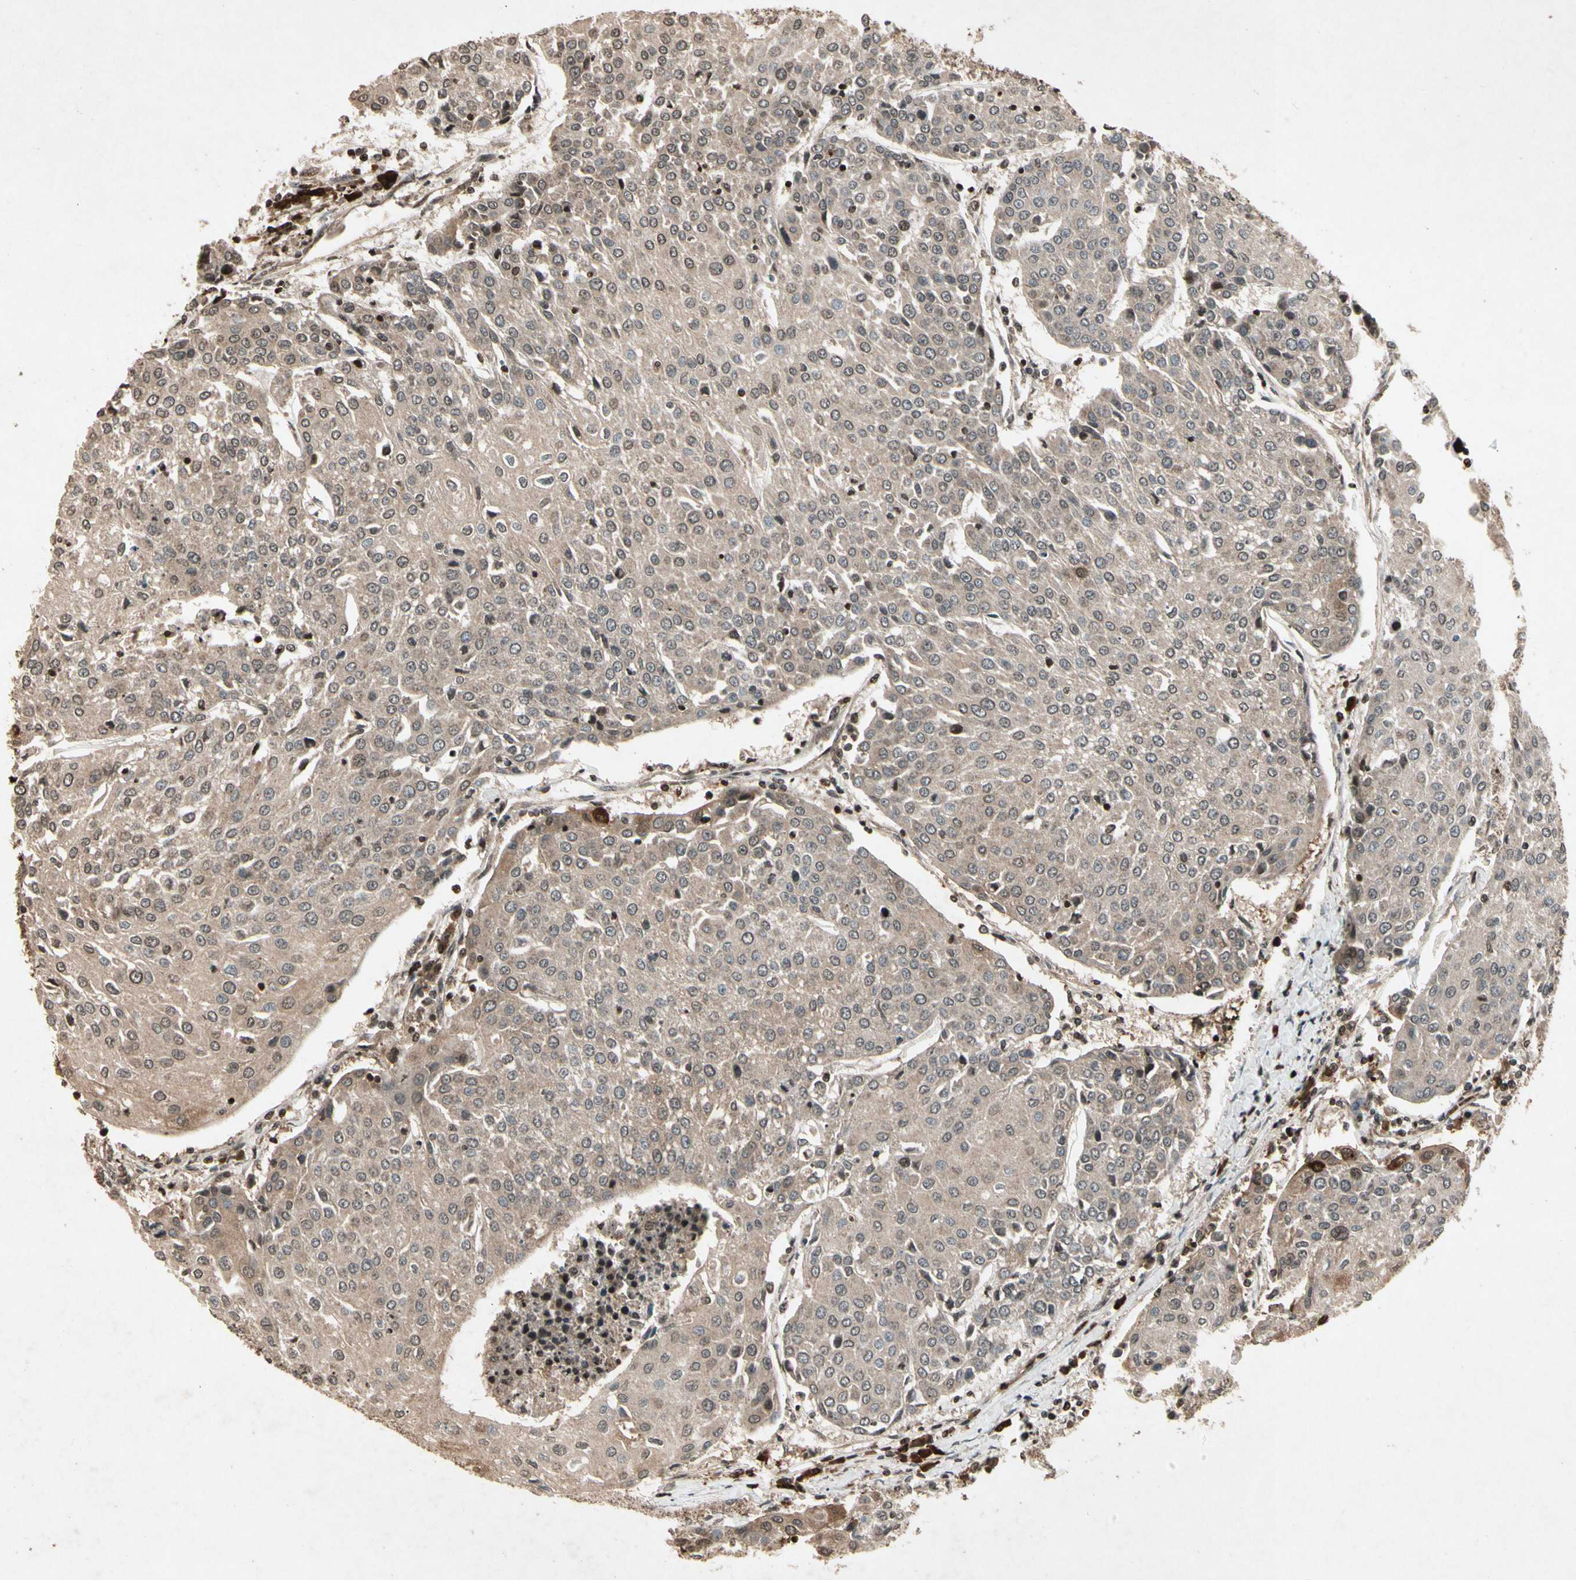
{"staining": {"intensity": "moderate", "quantity": ">75%", "location": "cytoplasmic/membranous"}, "tissue": "urothelial cancer", "cell_type": "Tumor cells", "image_type": "cancer", "snomed": [{"axis": "morphology", "description": "Urothelial carcinoma, High grade"}, {"axis": "topography", "description": "Urinary bladder"}], "caption": "High-grade urothelial carcinoma stained with a protein marker exhibits moderate staining in tumor cells.", "gene": "GLRX", "patient": {"sex": "female", "age": 85}}